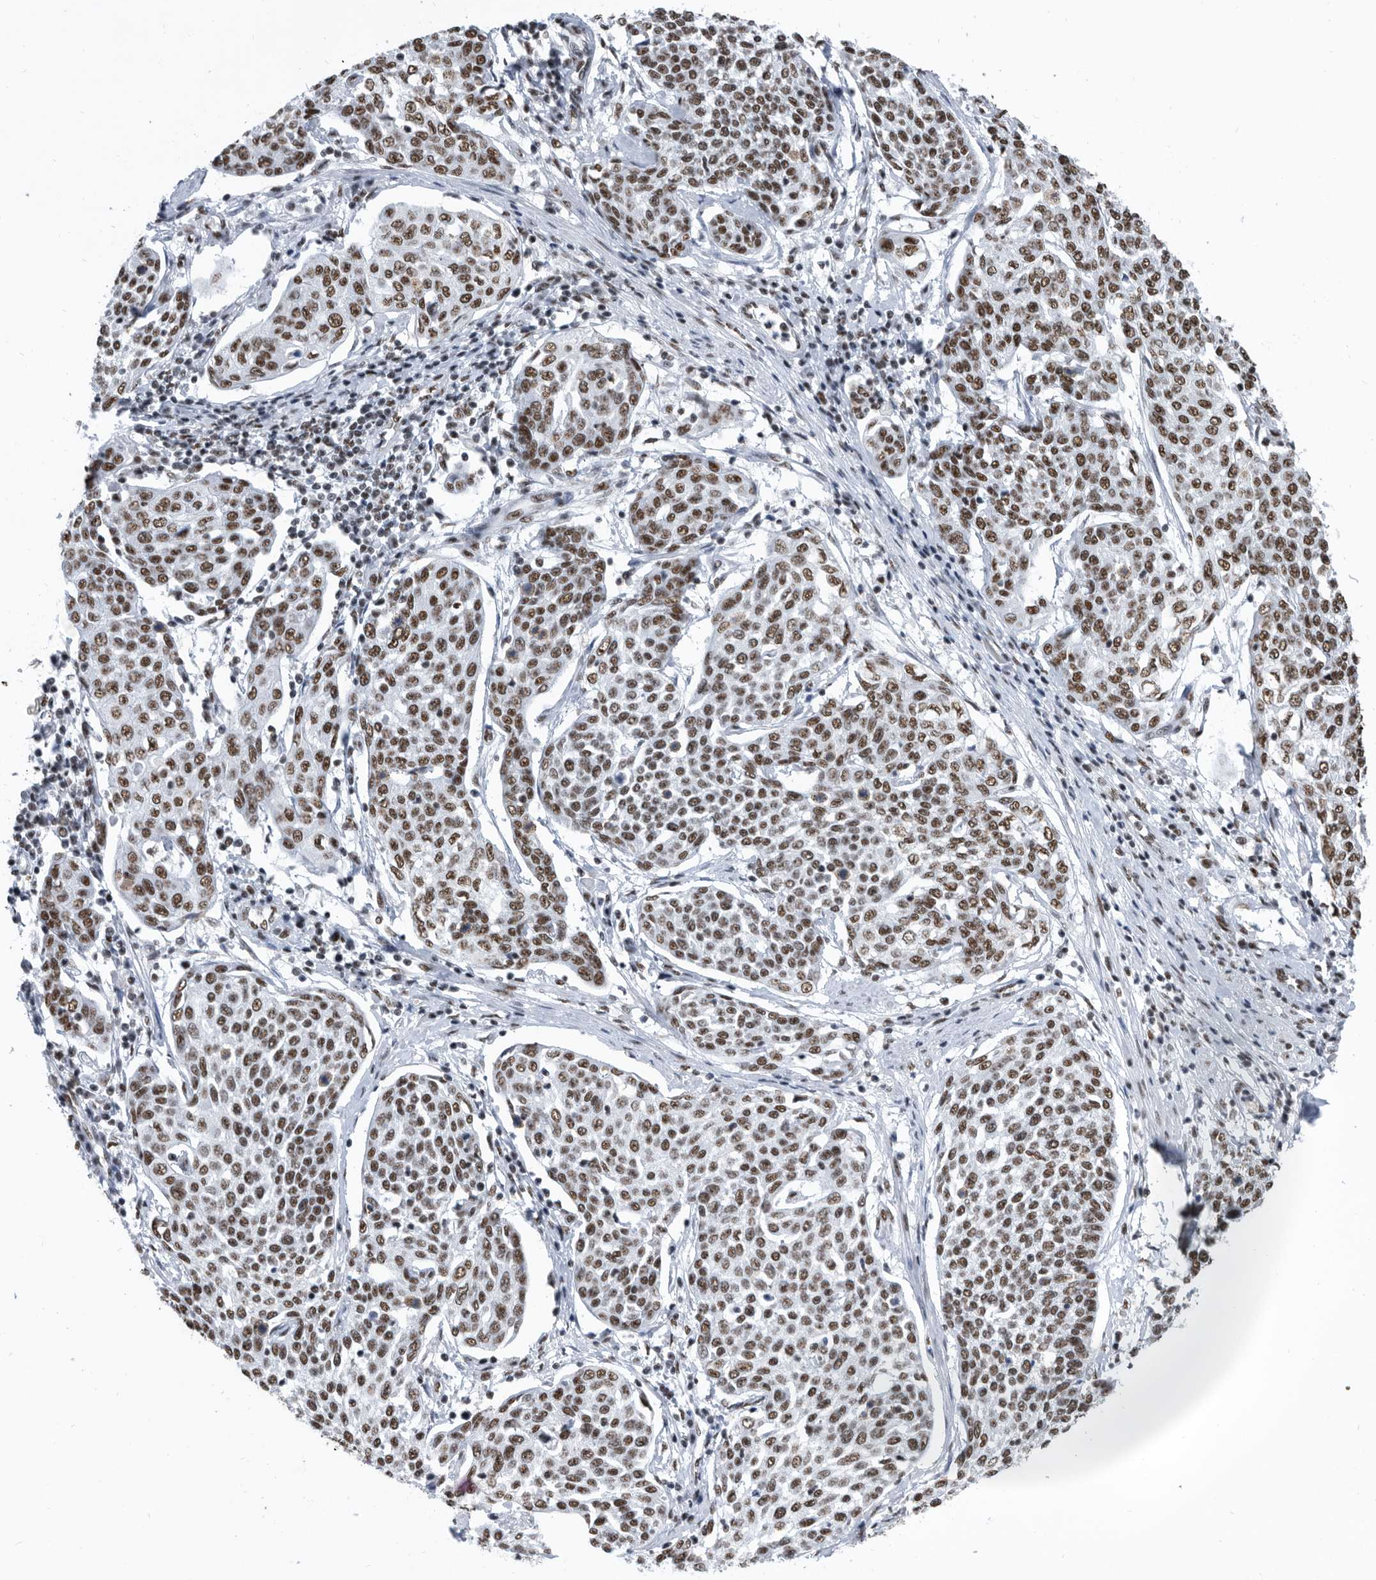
{"staining": {"intensity": "moderate", "quantity": ">75%", "location": "nuclear"}, "tissue": "cervical cancer", "cell_type": "Tumor cells", "image_type": "cancer", "snomed": [{"axis": "morphology", "description": "Squamous cell carcinoma, NOS"}, {"axis": "topography", "description": "Cervix"}], "caption": "This is an image of IHC staining of cervical squamous cell carcinoma, which shows moderate positivity in the nuclear of tumor cells.", "gene": "SF3A1", "patient": {"sex": "female", "age": 34}}